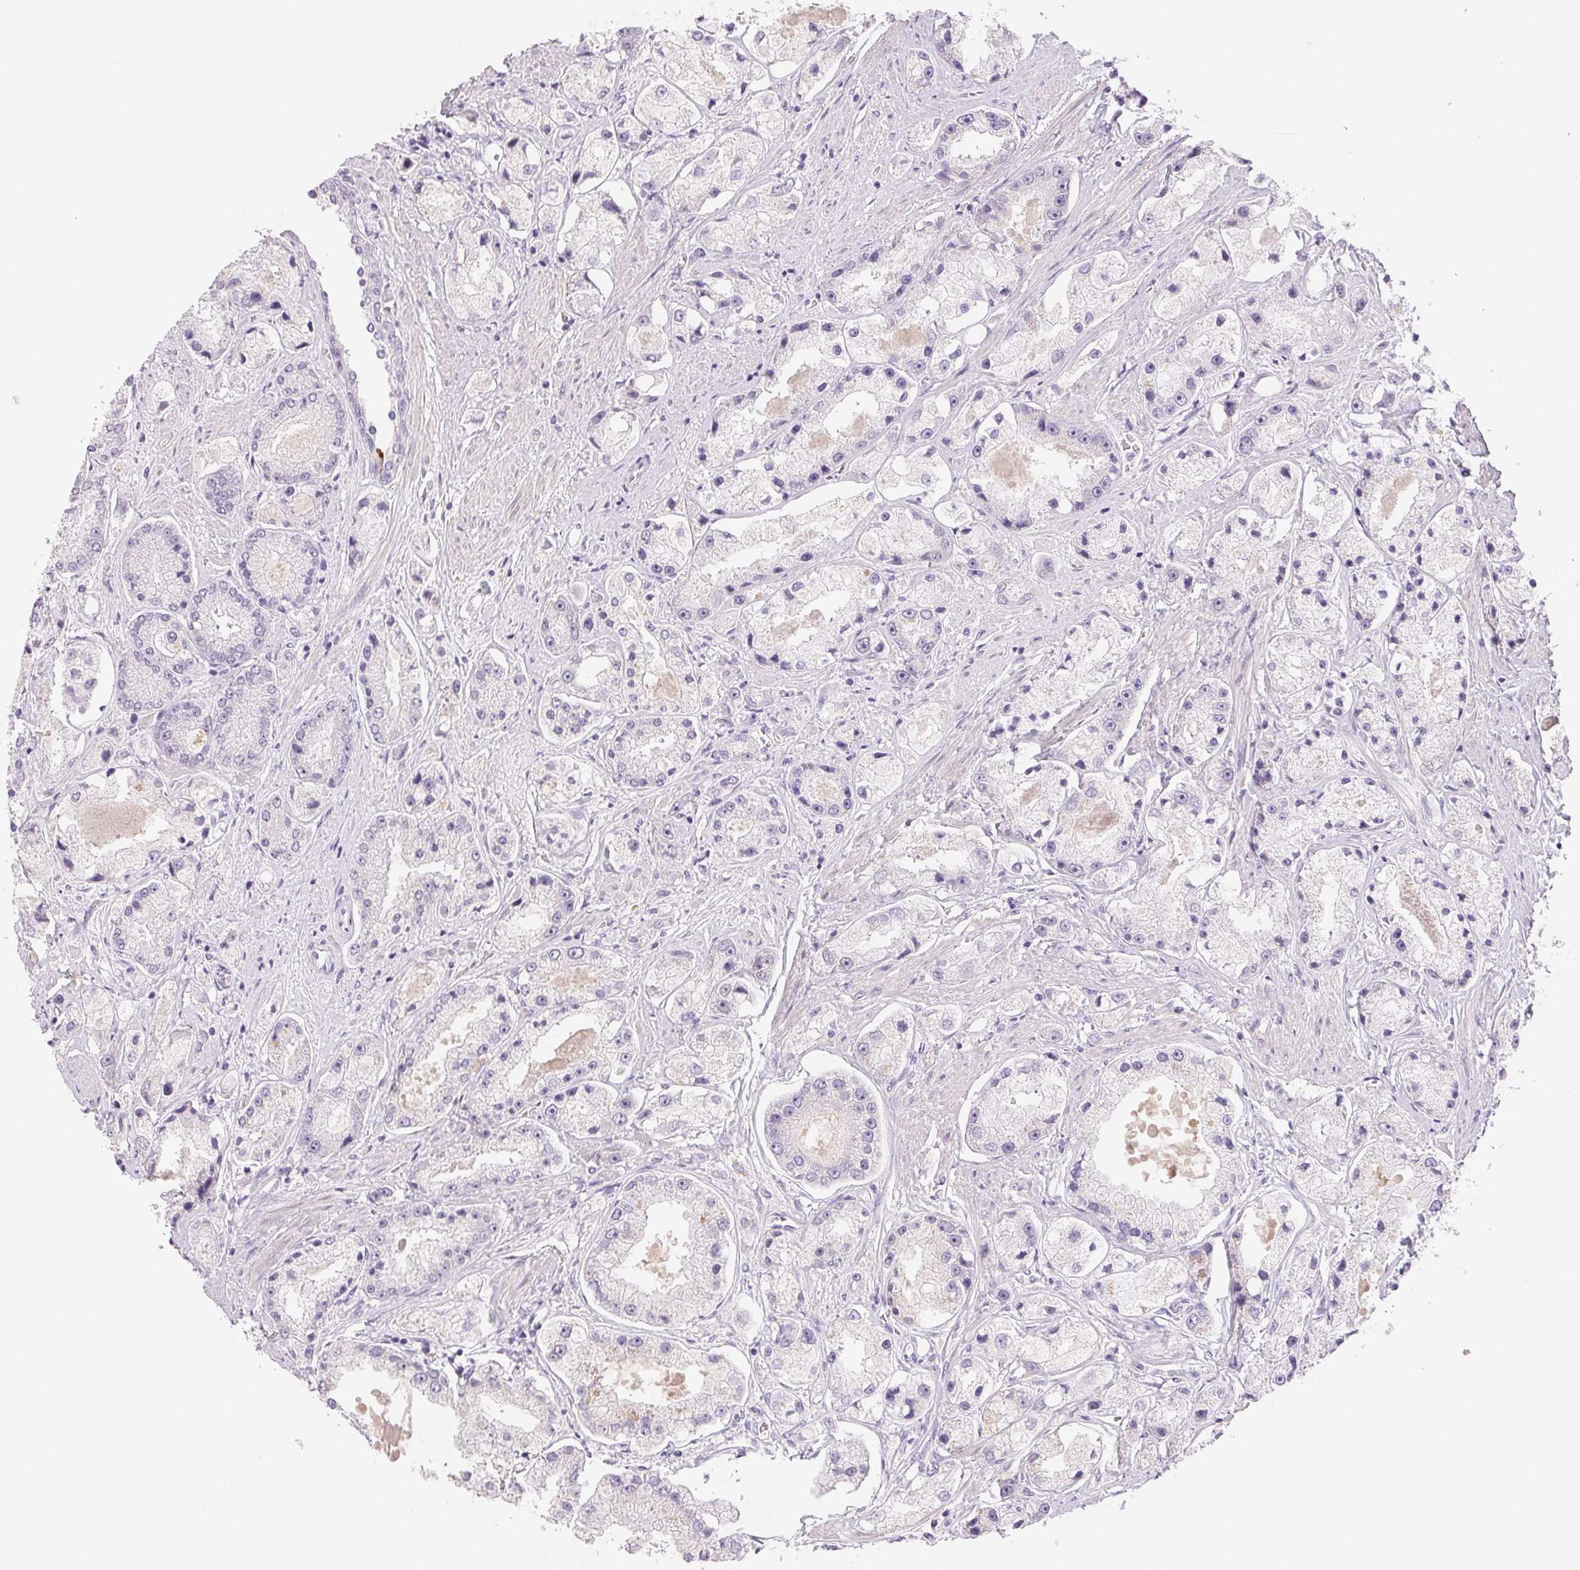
{"staining": {"intensity": "negative", "quantity": "none", "location": "none"}, "tissue": "prostate cancer", "cell_type": "Tumor cells", "image_type": "cancer", "snomed": [{"axis": "morphology", "description": "Adenocarcinoma, High grade"}, {"axis": "topography", "description": "Prostate"}], "caption": "Tumor cells show no significant expression in prostate adenocarcinoma (high-grade).", "gene": "BPIFB2", "patient": {"sex": "male", "age": 67}}